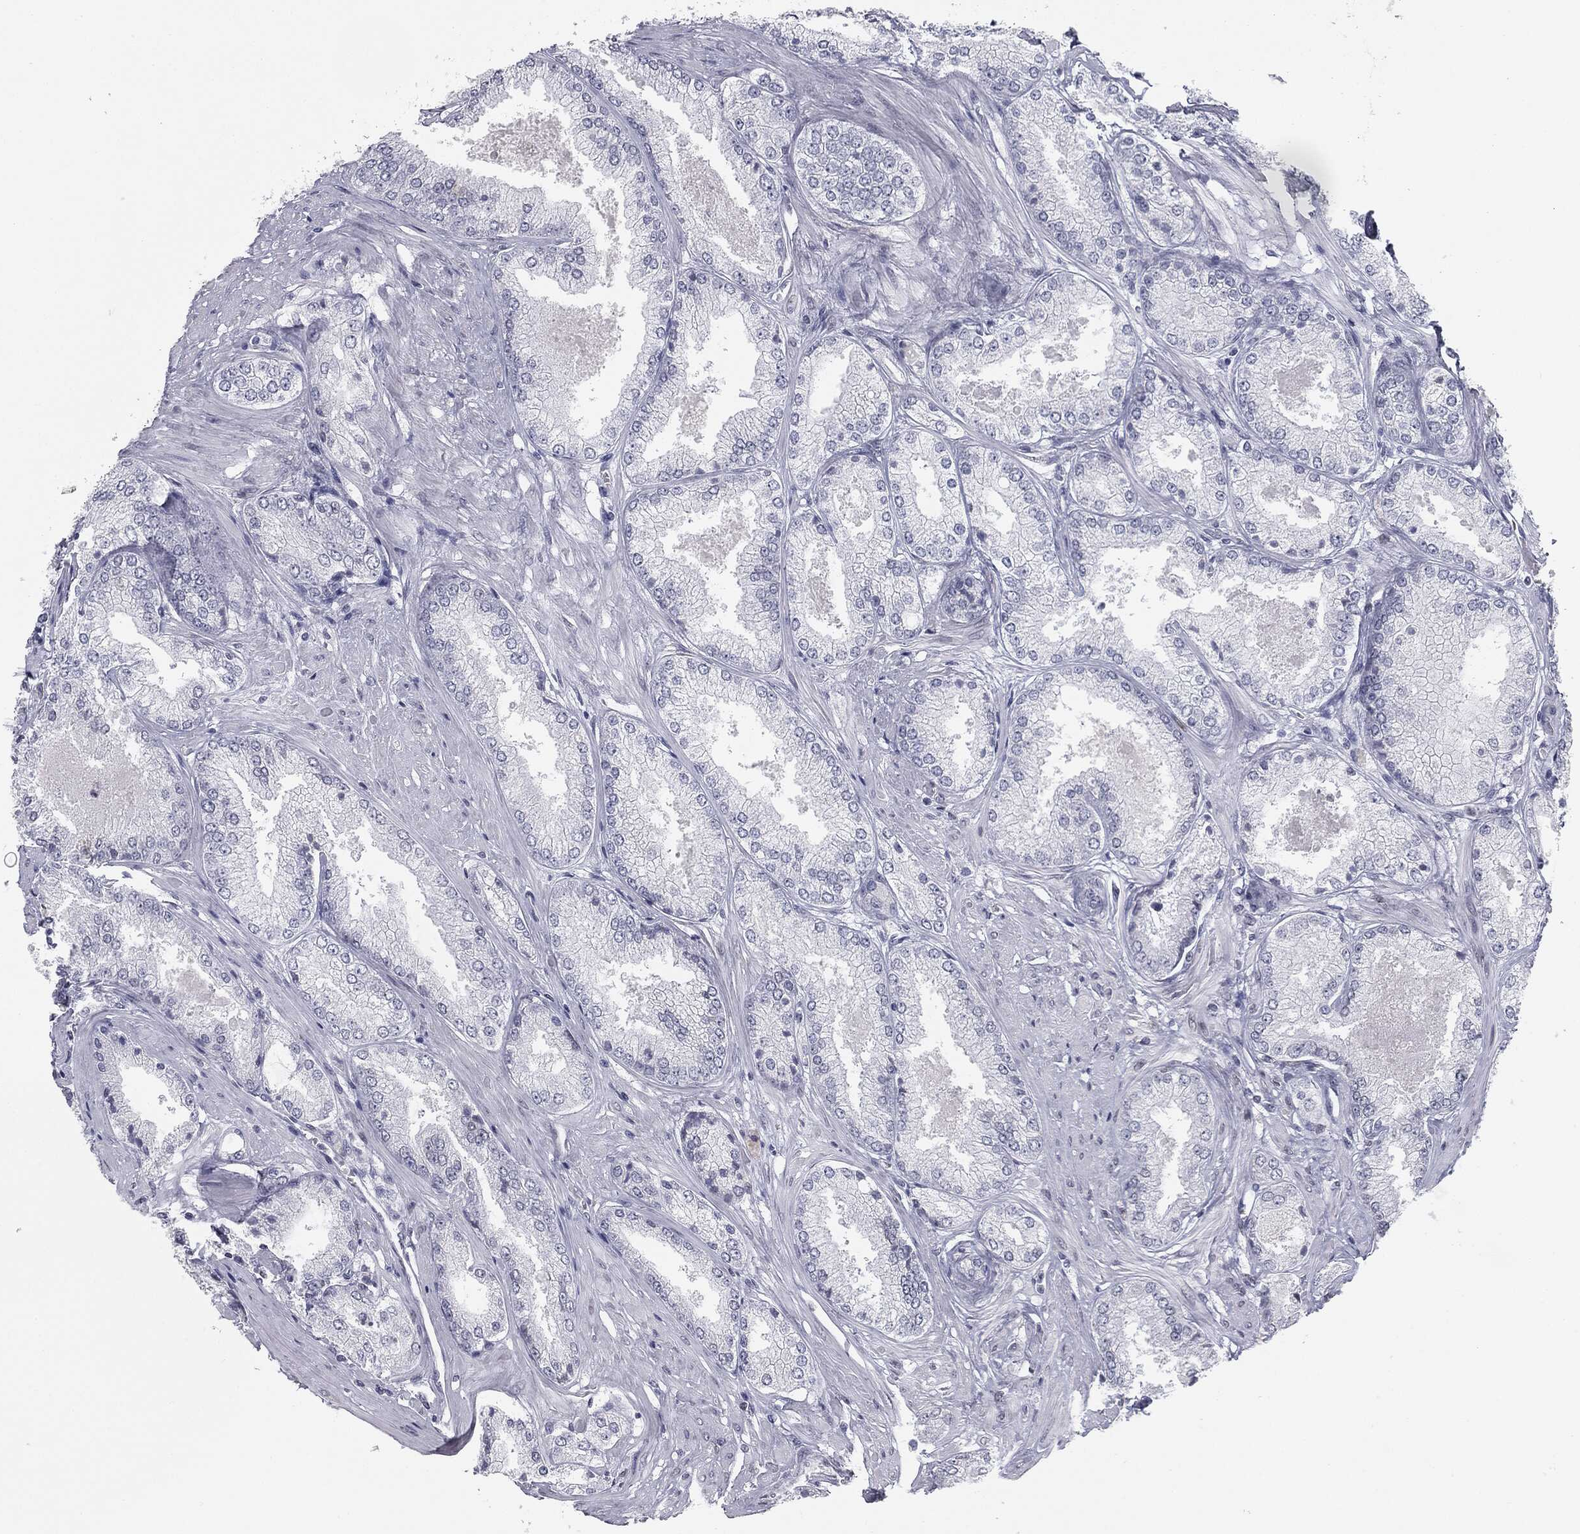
{"staining": {"intensity": "negative", "quantity": "none", "location": "none"}, "tissue": "prostate cancer", "cell_type": "Tumor cells", "image_type": "cancer", "snomed": [{"axis": "morphology", "description": "Adenocarcinoma, Low grade"}, {"axis": "topography", "description": "Prostate"}], "caption": "Prostate cancer (adenocarcinoma (low-grade)) stained for a protein using immunohistochemistry shows no expression tumor cells.", "gene": "ALDOB", "patient": {"sex": "male", "age": 68}}